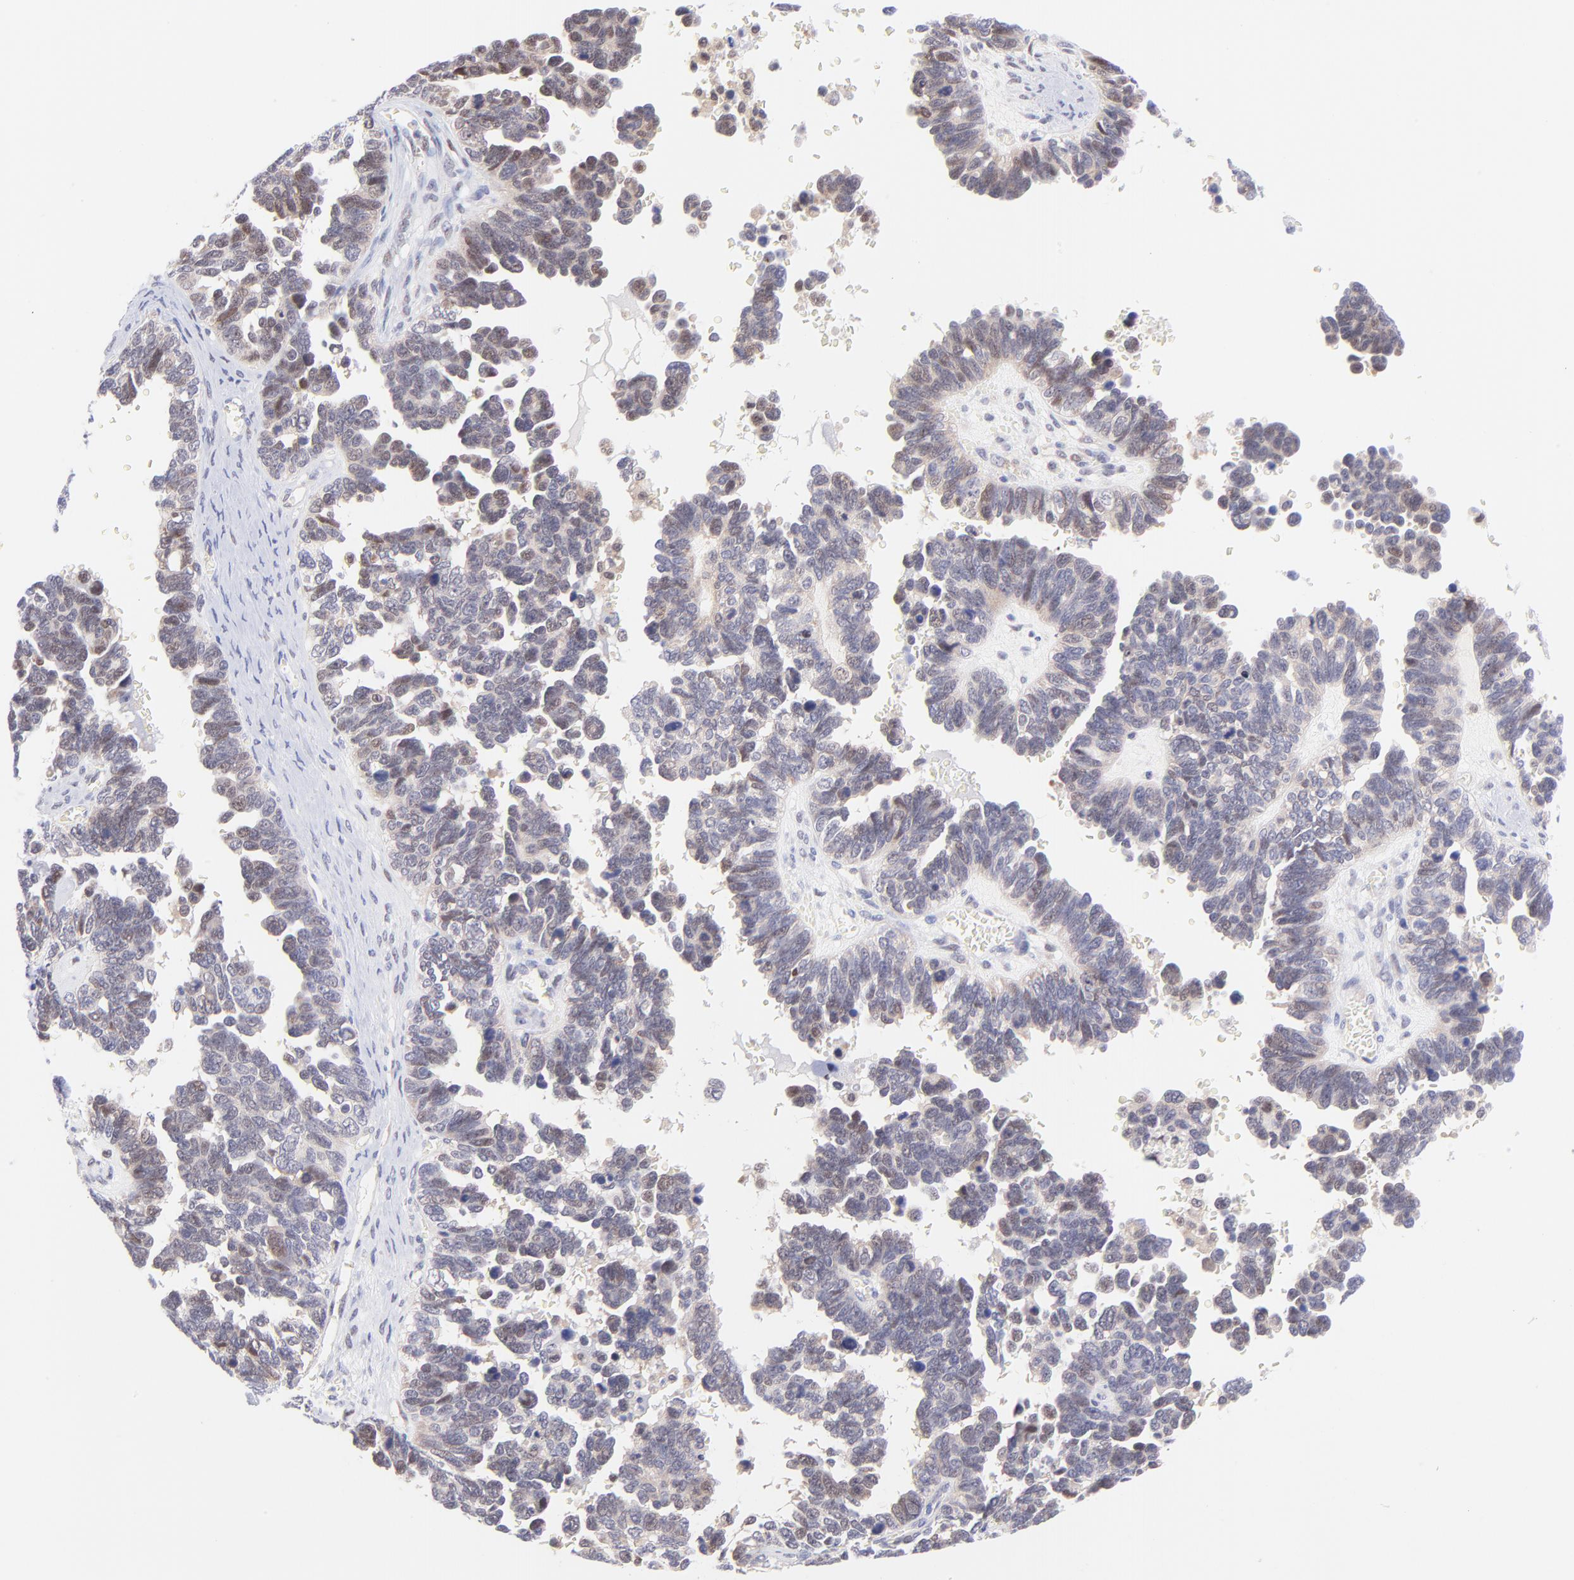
{"staining": {"intensity": "weak", "quantity": "<25%", "location": "nuclear"}, "tissue": "ovarian cancer", "cell_type": "Tumor cells", "image_type": "cancer", "snomed": [{"axis": "morphology", "description": "Cystadenocarcinoma, serous, NOS"}, {"axis": "topography", "description": "Ovary"}], "caption": "Tumor cells are negative for protein expression in human ovarian cancer (serous cystadenocarcinoma).", "gene": "PBDC1", "patient": {"sex": "female", "age": 69}}